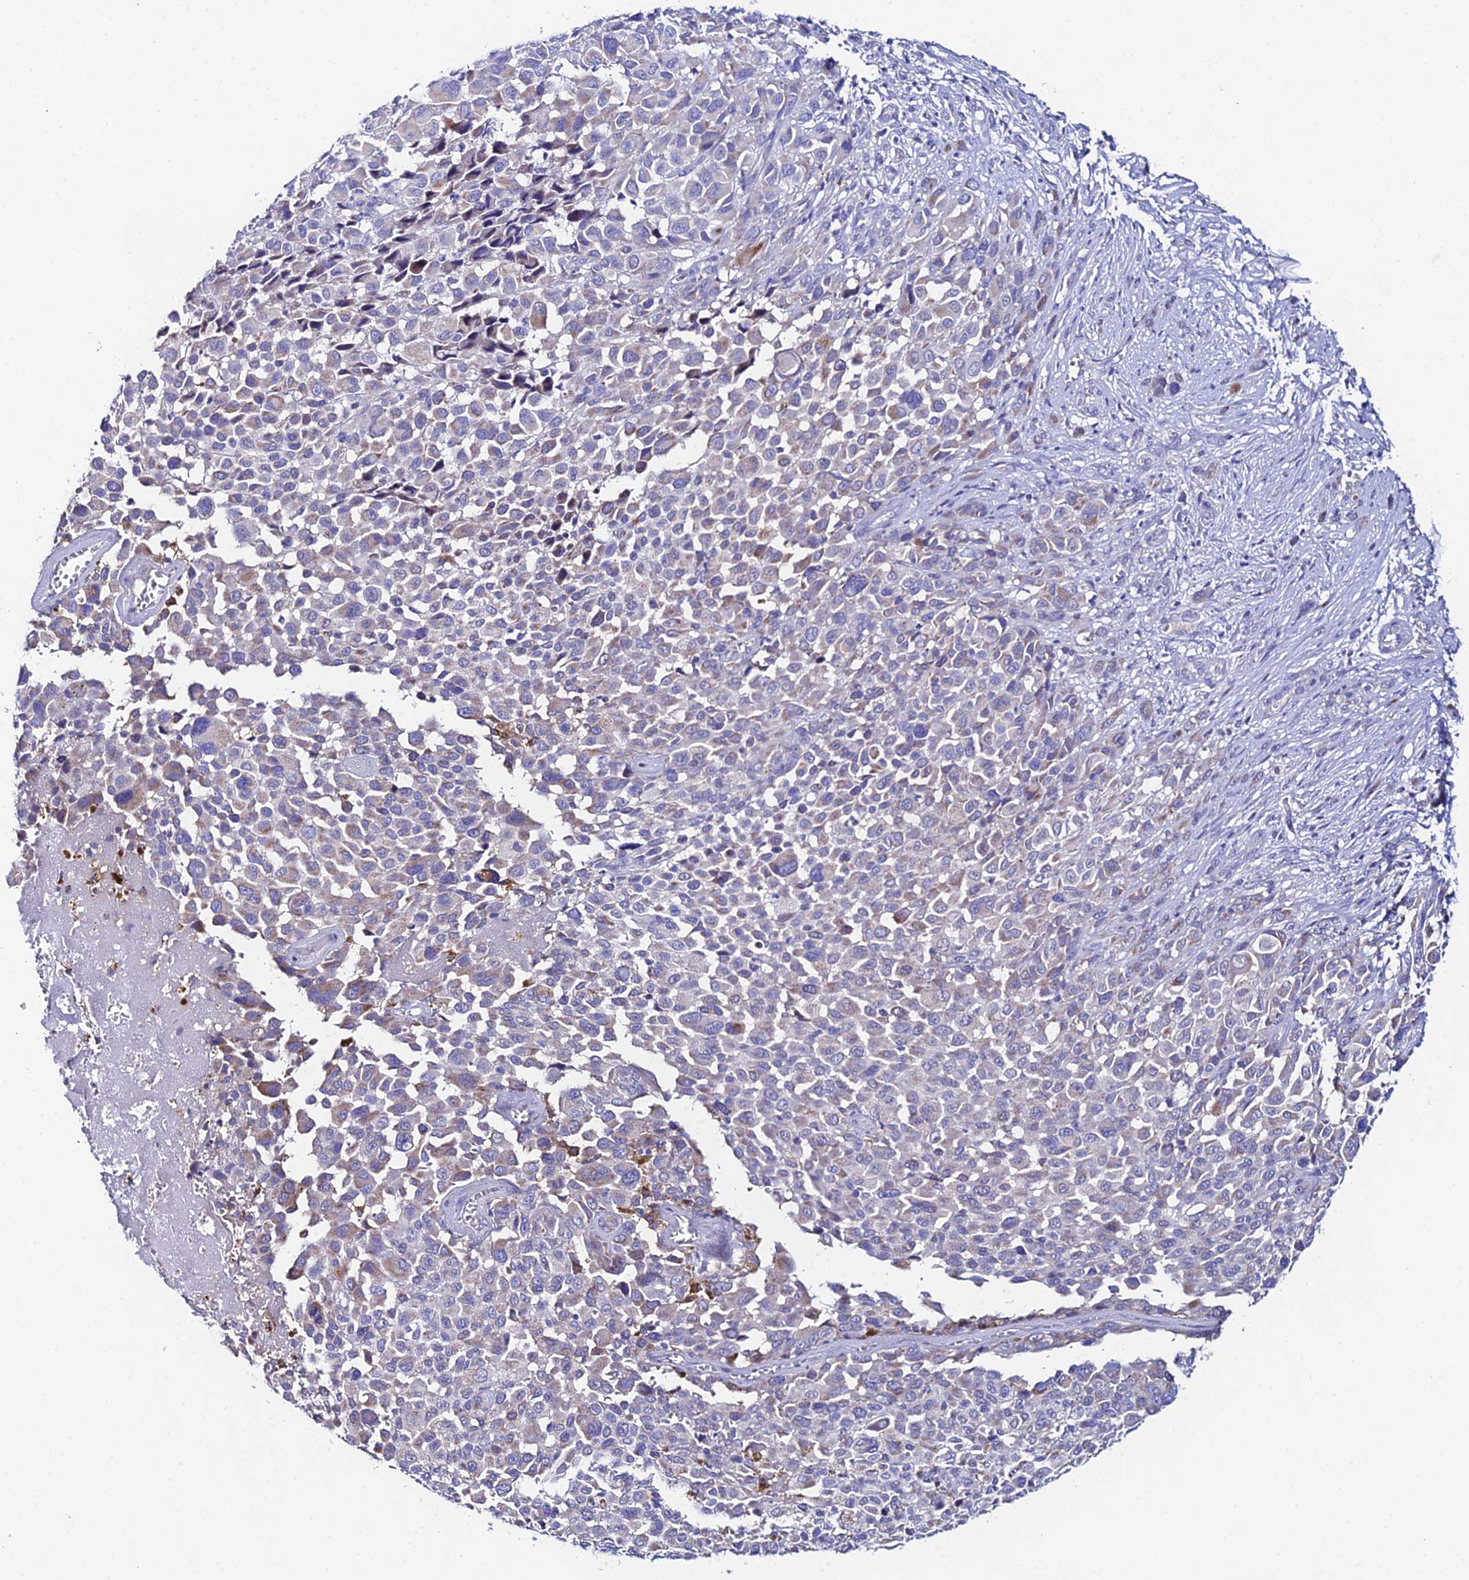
{"staining": {"intensity": "weak", "quantity": "<25%", "location": "cytoplasmic/membranous"}, "tissue": "melanoma", "cell_type": "Tumor cells", "image_type": "cancer", "snomed": [{"axis": "morphology", "description": "Malignant melanoma, NOS"}, {"axis": "topography", "description": "Skin of trunk"}], "caption": "A photomicrograph of malignant melanoma stained for a protein reveals no brown staining in tumor cells. The staining is performed using DAB brown chromogen with nuclei counter-stained in using hematoxylin.", "gene": "PPP2R2C", "patient": {"sex": "male", "age": 71}}